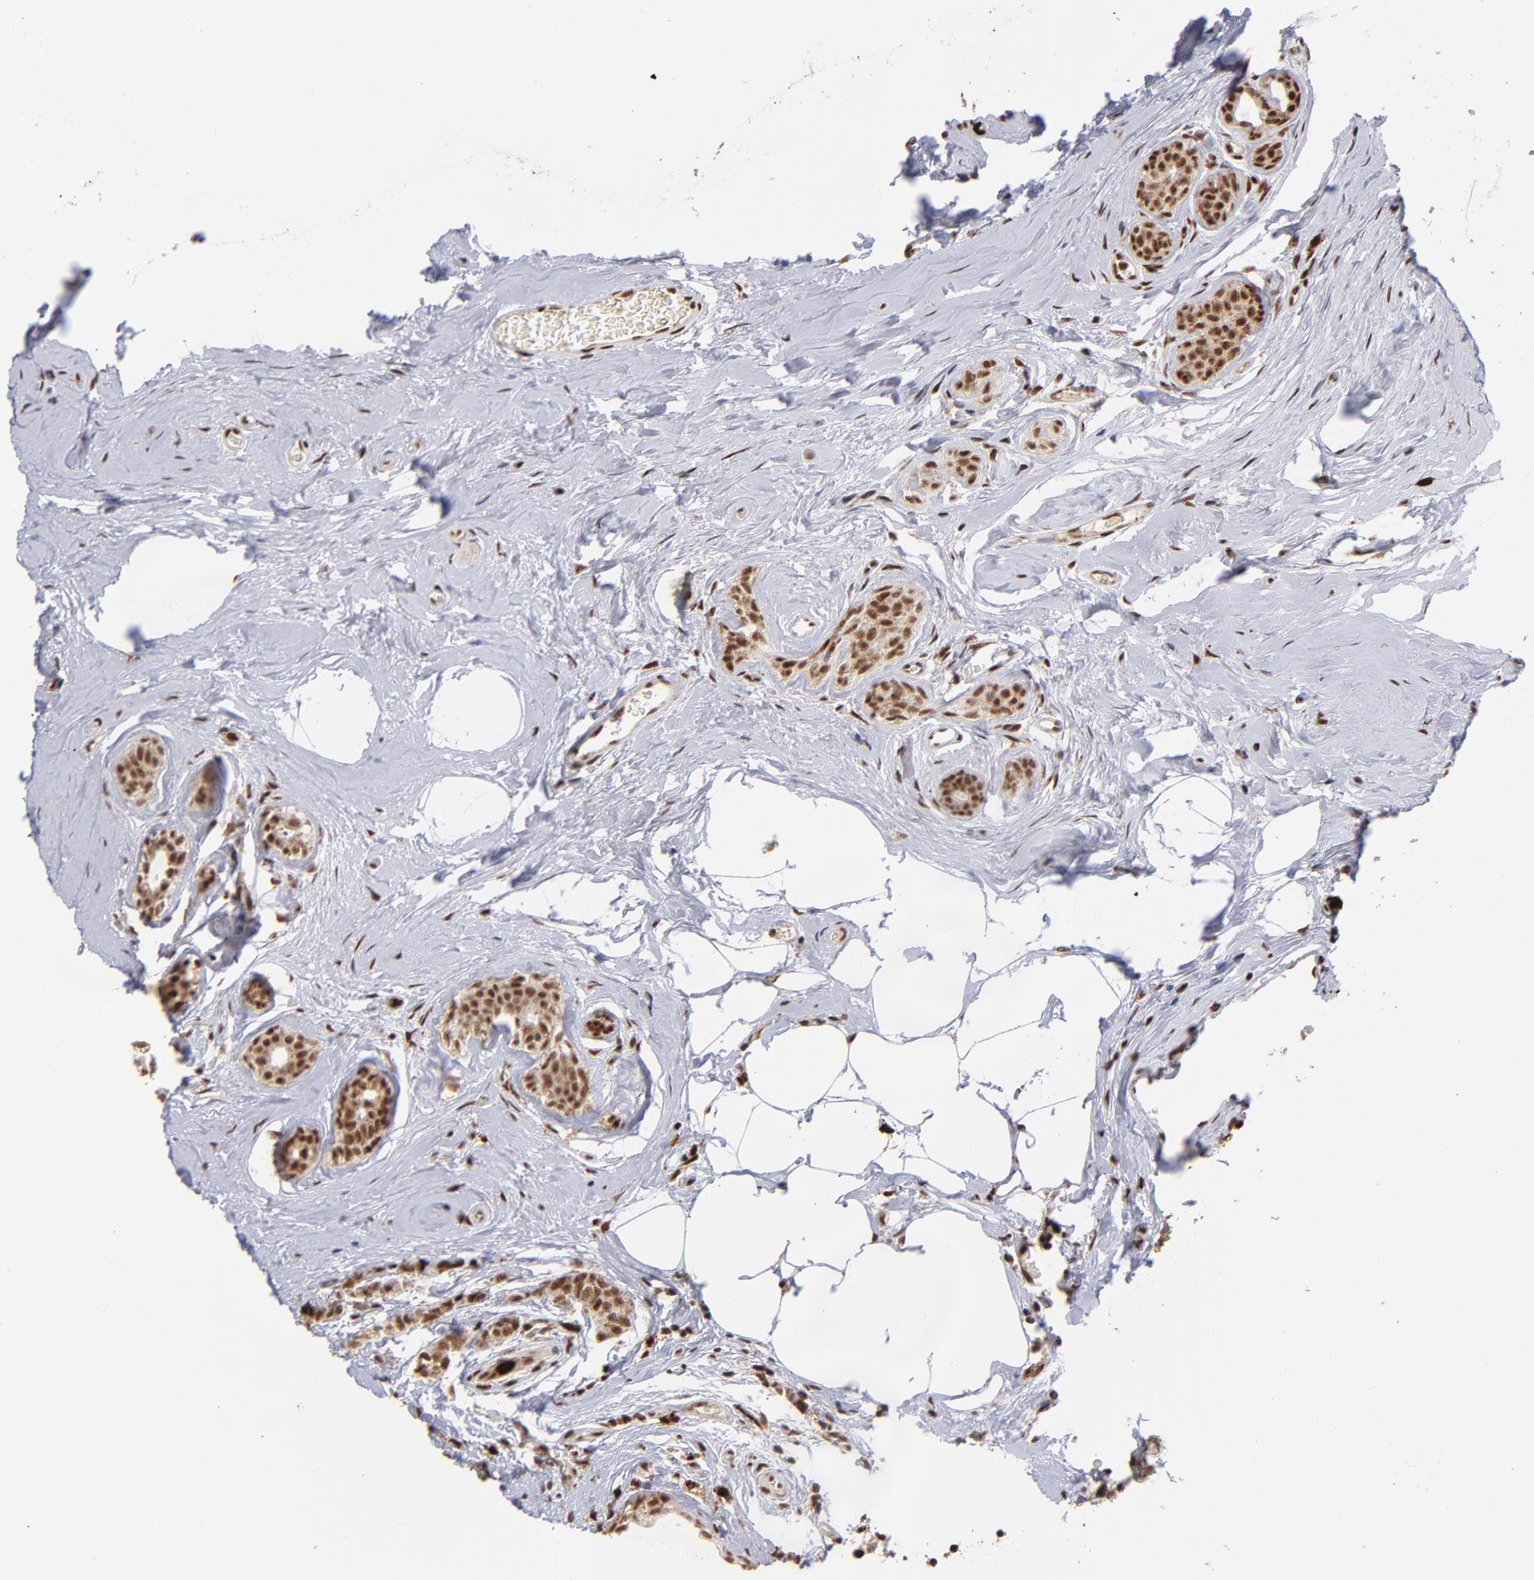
{"staining": {"intensity": "moderate", "quantity": ">75%", "location": "cytoplasmic/membranous,nuclear"}, "tissue": "breast cancer", "cell_type": "Tumor cells", "image_type": "cancer", "snomed": [{"axis": "morphology", "description": "Lobular carcinoma"}, {"axis": "topography", "description": "Breast"}], "caption": "A medium amount of moderate cytoplasmic/membranous and nuclear positivity is present in approximately >75% of tumor cells in lobular carcinoma (breast) tissue. The staining is performed using DAB brown chromogen to label protein expression. The nuclei are counter-stained blue using hematoxylin.", "gene": "ZFX", "patient": {"sex": "female", "age": 60}}